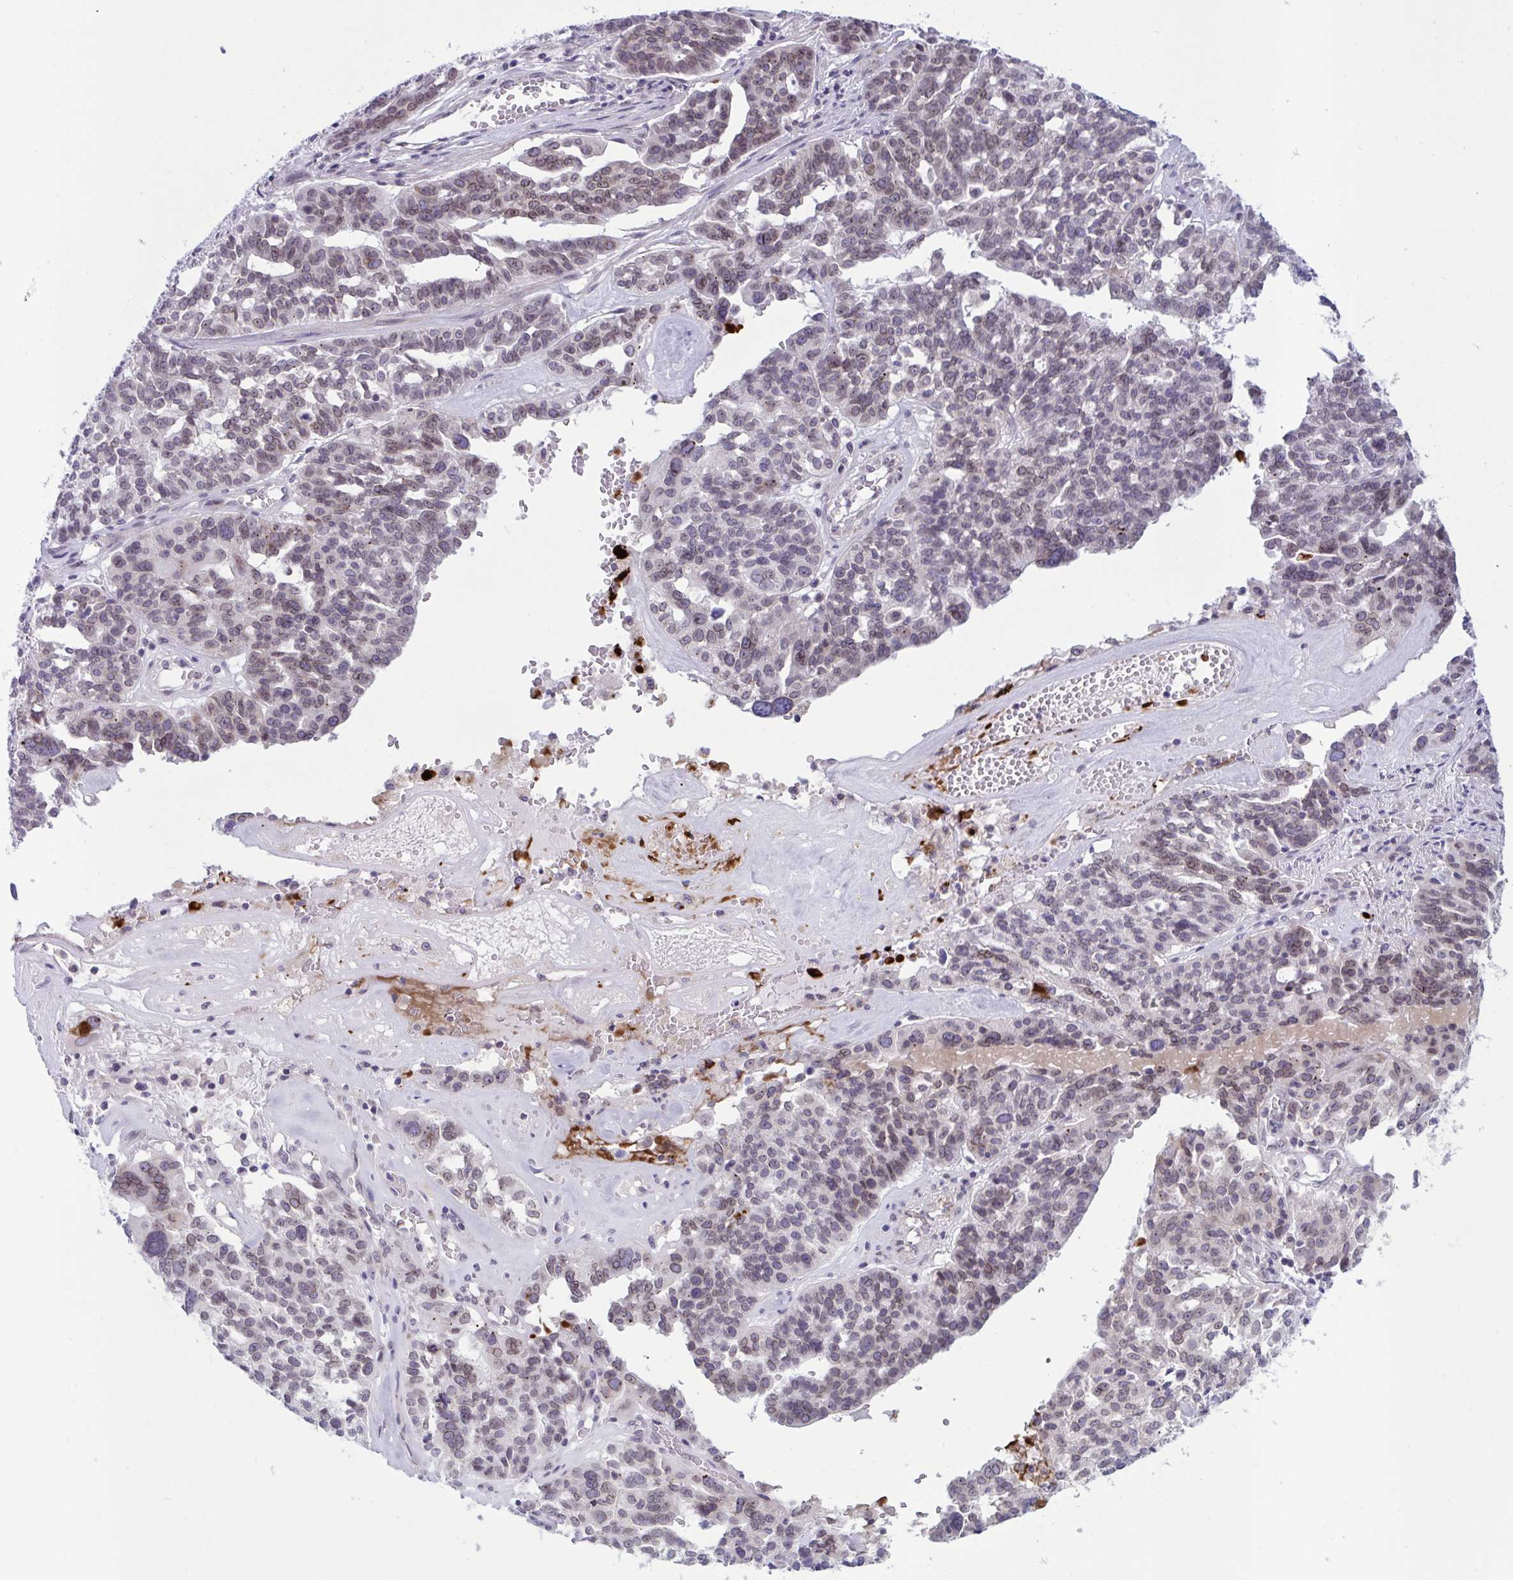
{"staining": {"intensity": "weak", "quantity": "25%-75%", "location": "nuclear"}, "tissue": "ovarian cancer", "cell_type": "Tumor cells", "image_type": "cancer", "snomed": [{"axis": "morphology", "description": "Cystadenocarcinoma, serous, NOS"}, {"axis": "topography", "description": "Ovary"}], "caption": "An image showing weak nuclear expression in about 25%-75% of tumor cells in ovarian cancer (serous cystadenocarcinoma), as visualized by brown immunohistochemical staining.", "gene": "DOCK11", "patient": {"sex": "female", "age": 59}}